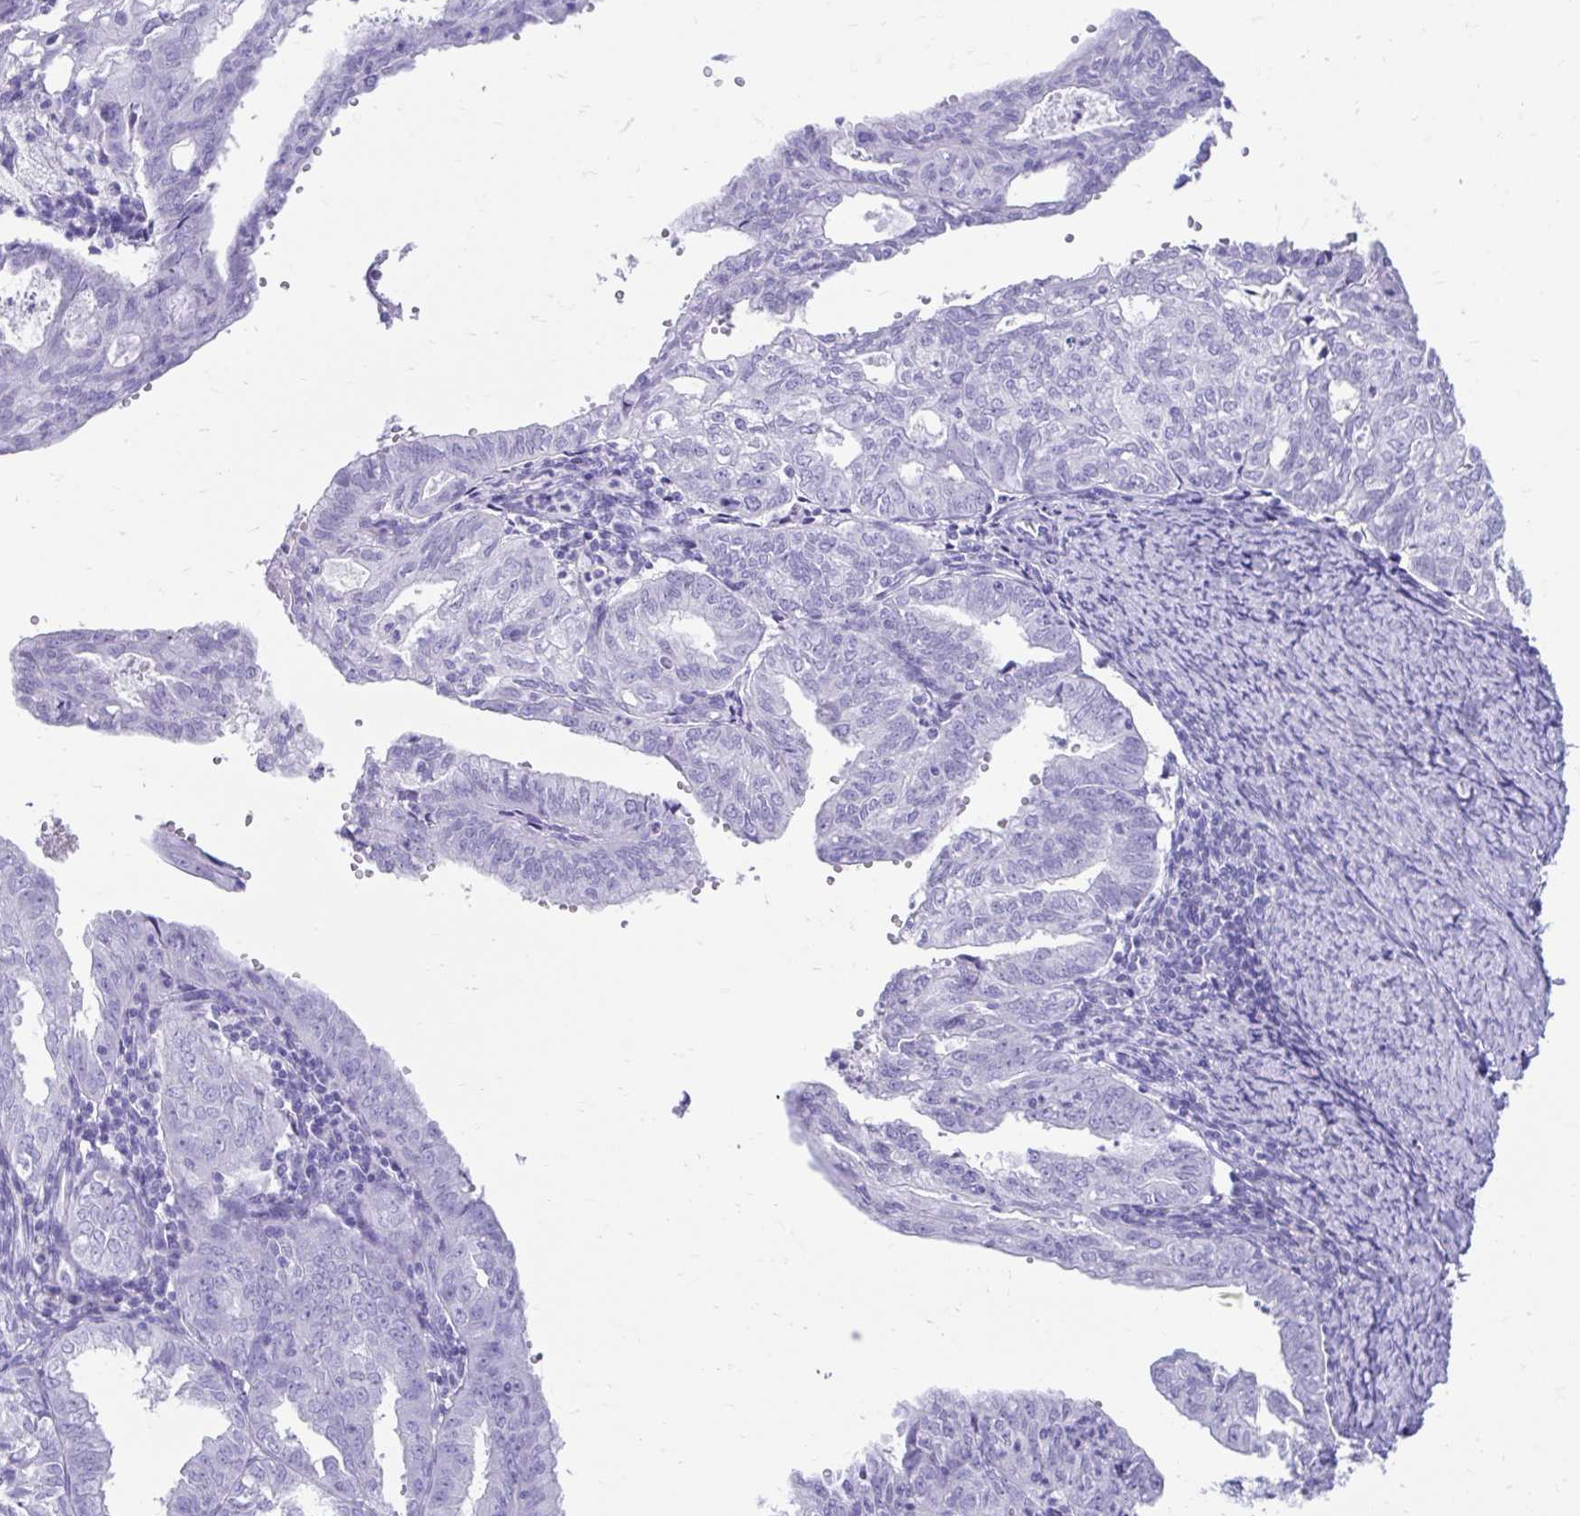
{"staining": {"intensity": "negative", "quantity": "none", "location": "none"}, "tissue": "endometrial cancer", "cell_type": "Tumor cells", "image_type": "cancer", "snomed": [{"axis": "morphology", "description": "Adenocarcinoma, NOS"}, {"axis": "topography", "description": "Endometrium"}], "caption": "Immunohistochemistry photomicrograph of neoplastic tissue: adenocarcinoma (endometrial) stained with DAB exhibits no significant protein staining in tumor cells. (IHC, brightfield microscopy, high magnification).", "gene": "SMIM9", "patient": {"sex": "female", "age": 70}}